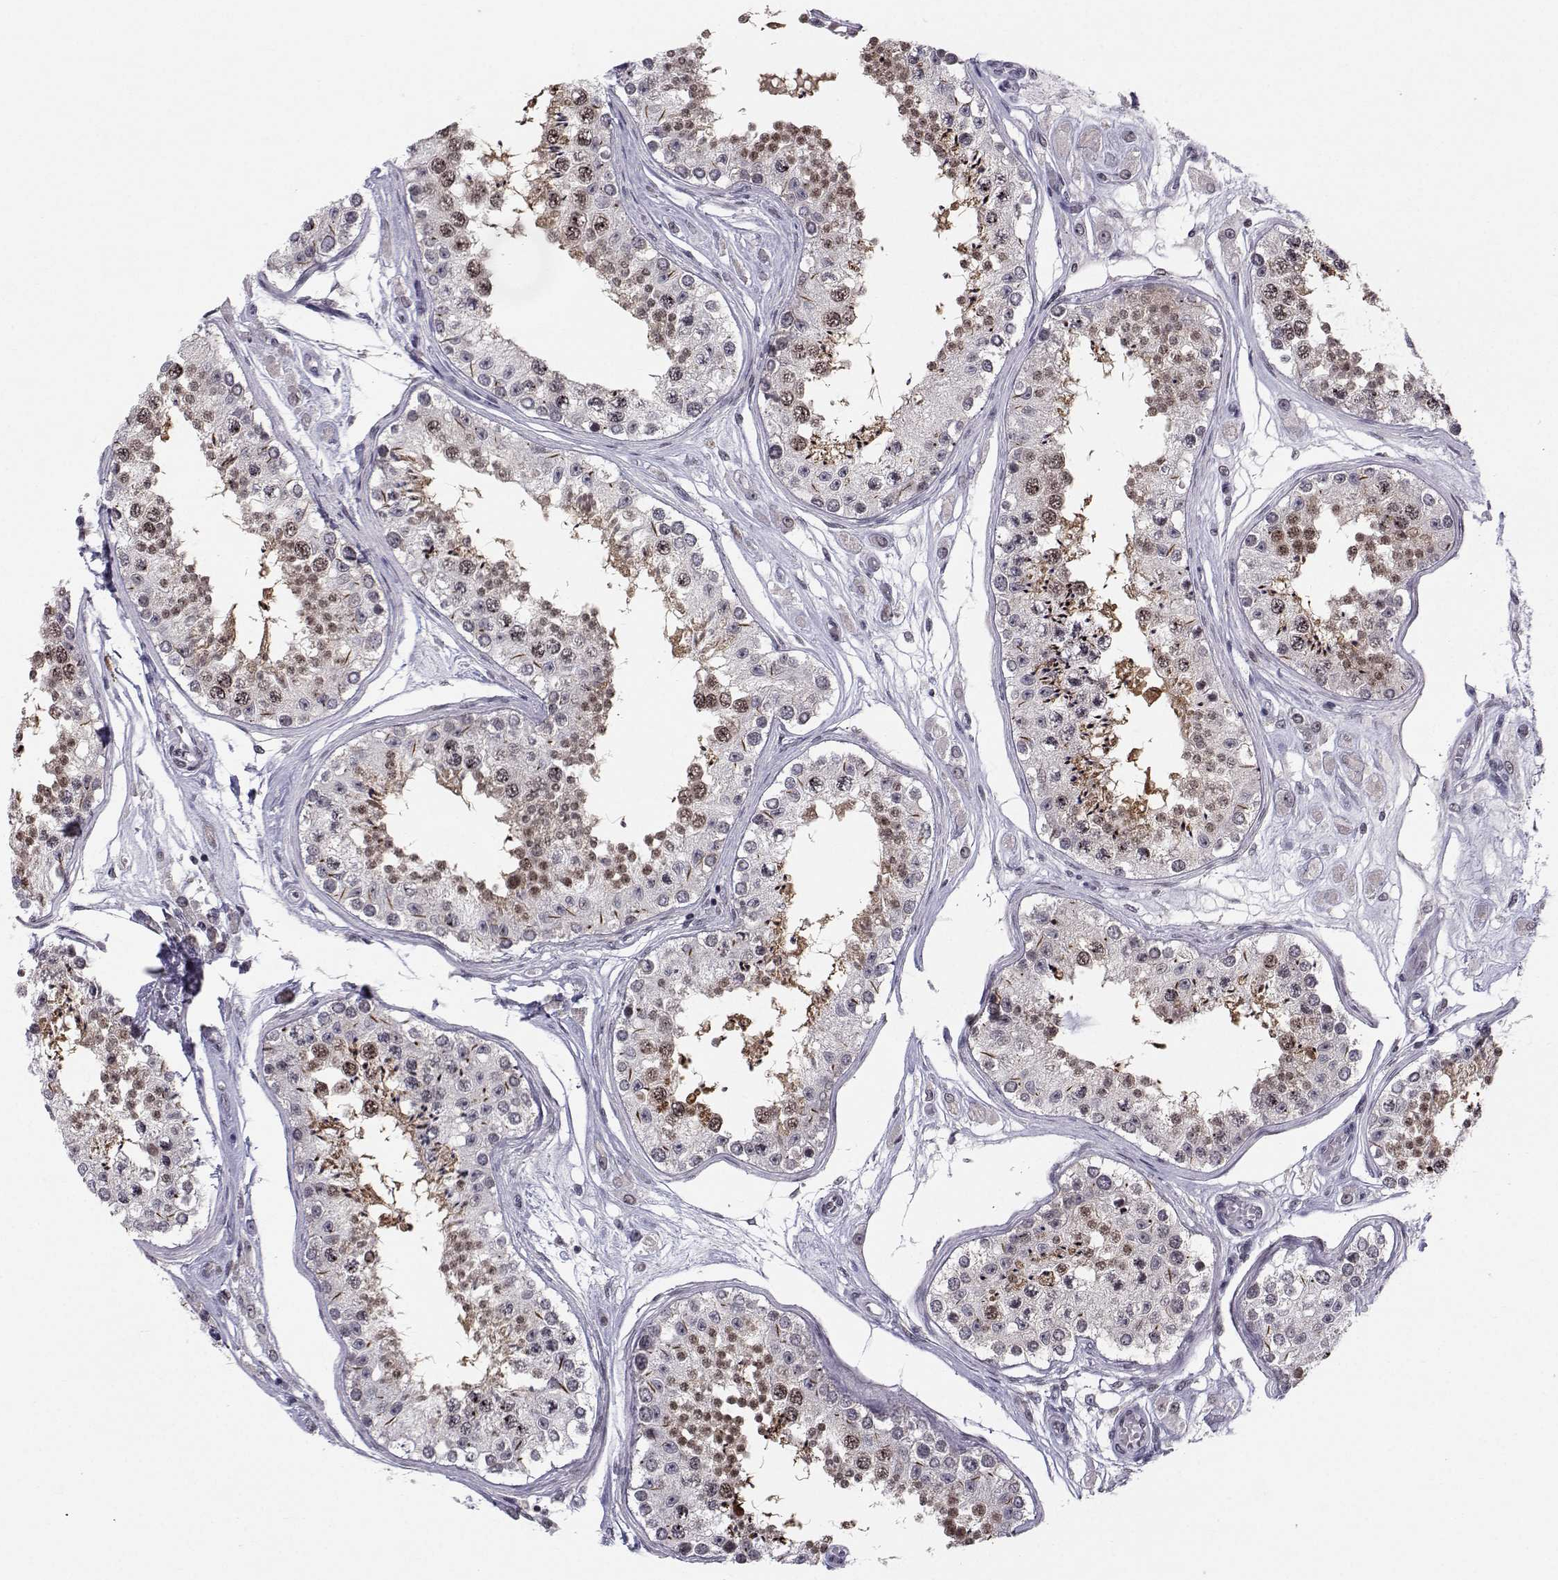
{"staining": {"intensity": "strong", "quantity": "25%-75%", "location": "cytoplasmic/membranous,nuclear"}, "tissue": "testis", "cell_type": "Cells in seminiferous ducts", "image_type": "normal", "snomed": [{"axis": "morphology", "description": "Normal tissue, NOS"}, {"axis": "topography", "description": "Testis"}], "caption": "Strong cytoplasmic/membranous,nuclear staining is identified in about 25%-75% of cells in seminiferous ducts in benign testis.", "gene": "MARCHF4", "patient": {"sex": "male", "age": 25}}